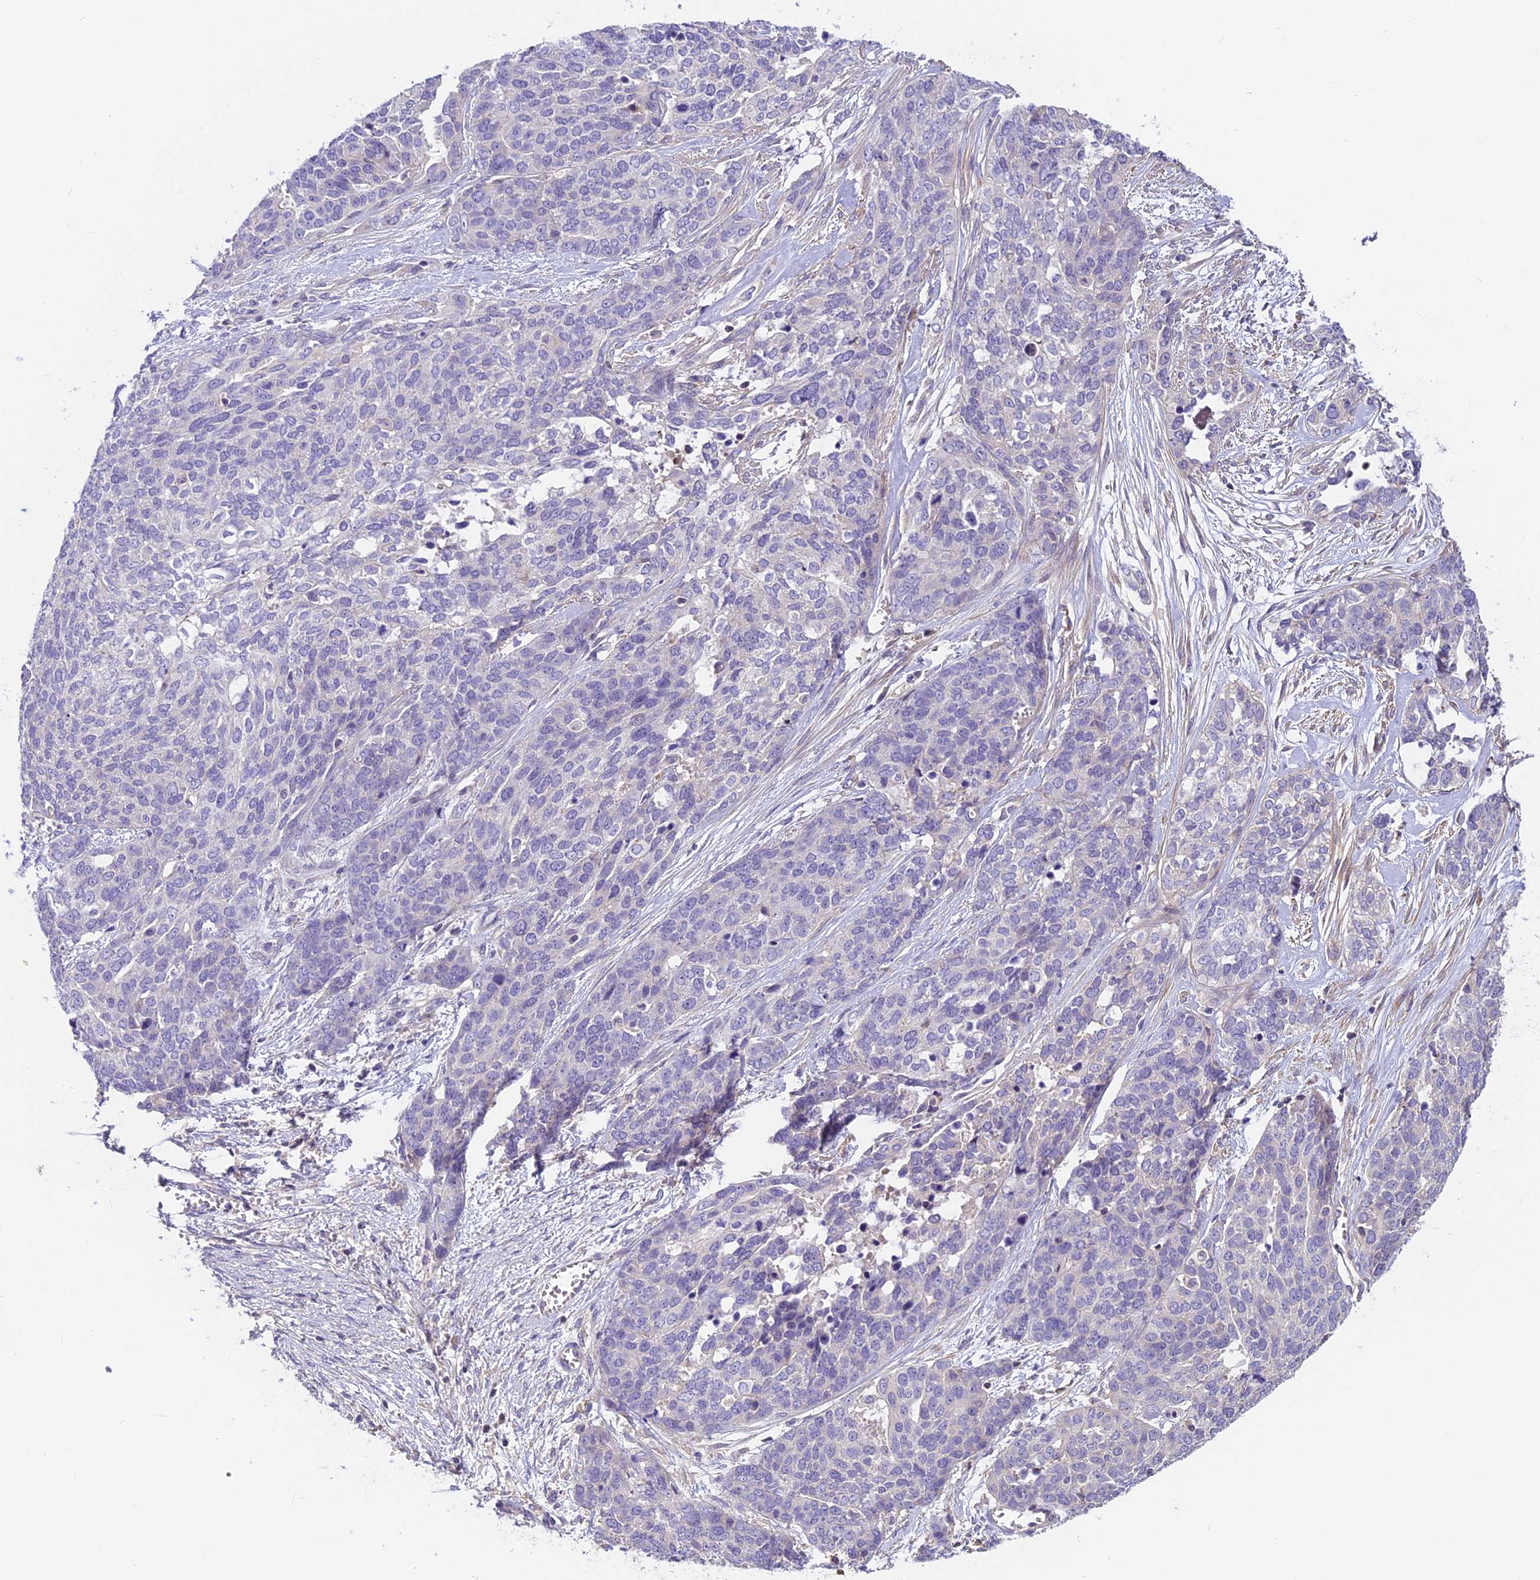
{"staining": {"intensity": "negative", "quantity": "none", "location": "none"}, "tissue": "ovarian cancer", "cell_type": "Tumor cells", "image_type": "cancer", "snomed": [{"axis": "morphology", "description": "Cystadenocarcinoma, serous, NOS"}, {"axis": "topography", "description": "Ovary"}], "caption": "This is an immunohistochemistry (IHC) photomicrograph of ovarian serous cystadenocarcinoma. There is no staining in tumor cells.", "gene": "FAM98C", "patient": {"sex": "female", "age": 44}}